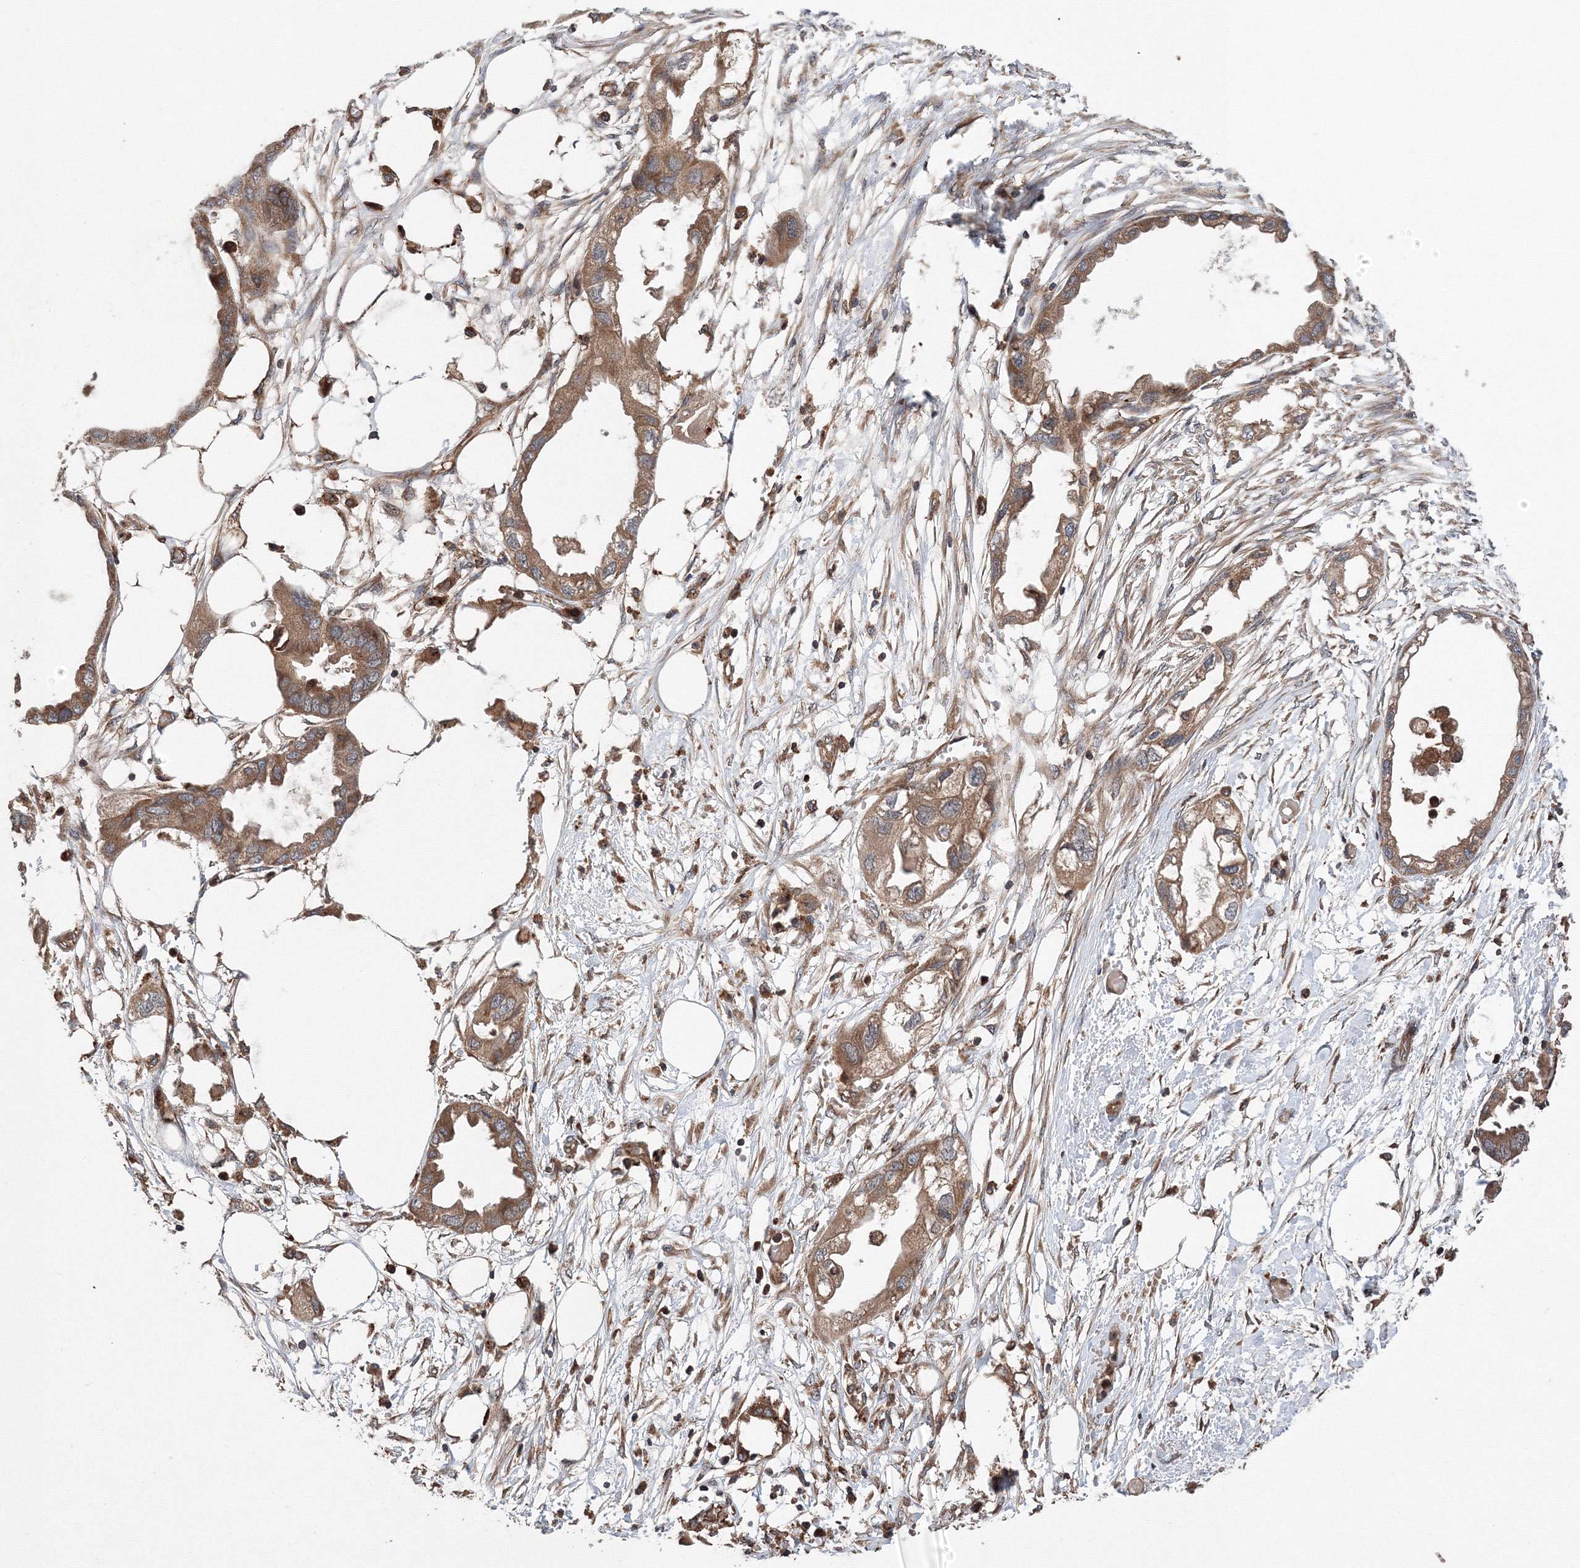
{"staining": {"intensity": "moderate", "quantity": ">75%", "location": "cytoplasmic/membranous"}, "tissue": "endometrial cancer", "cell_type": "Tumor cells", "image_type": "cancer", "snomed": [{"axis": "morphology", "description": "Adenocarcinoma, NOS"}, {"axis": "morphology", "description": "Adenocarcinoma, metastatic, NOS"}, {"axis": "topography", "description": "Adipose tissue"}, {"axis": "topography", "description": "Endometrium"}], "caption": "The image exhibits immunohistochemical staining of endometrial metastatic adenocarcinoma. There is moderate cytoplasmic/membranous staining is seen in approximately >75% of tumor cells.", "gene": "ATG3", "patient": {"sex": "female", "age": 67}}